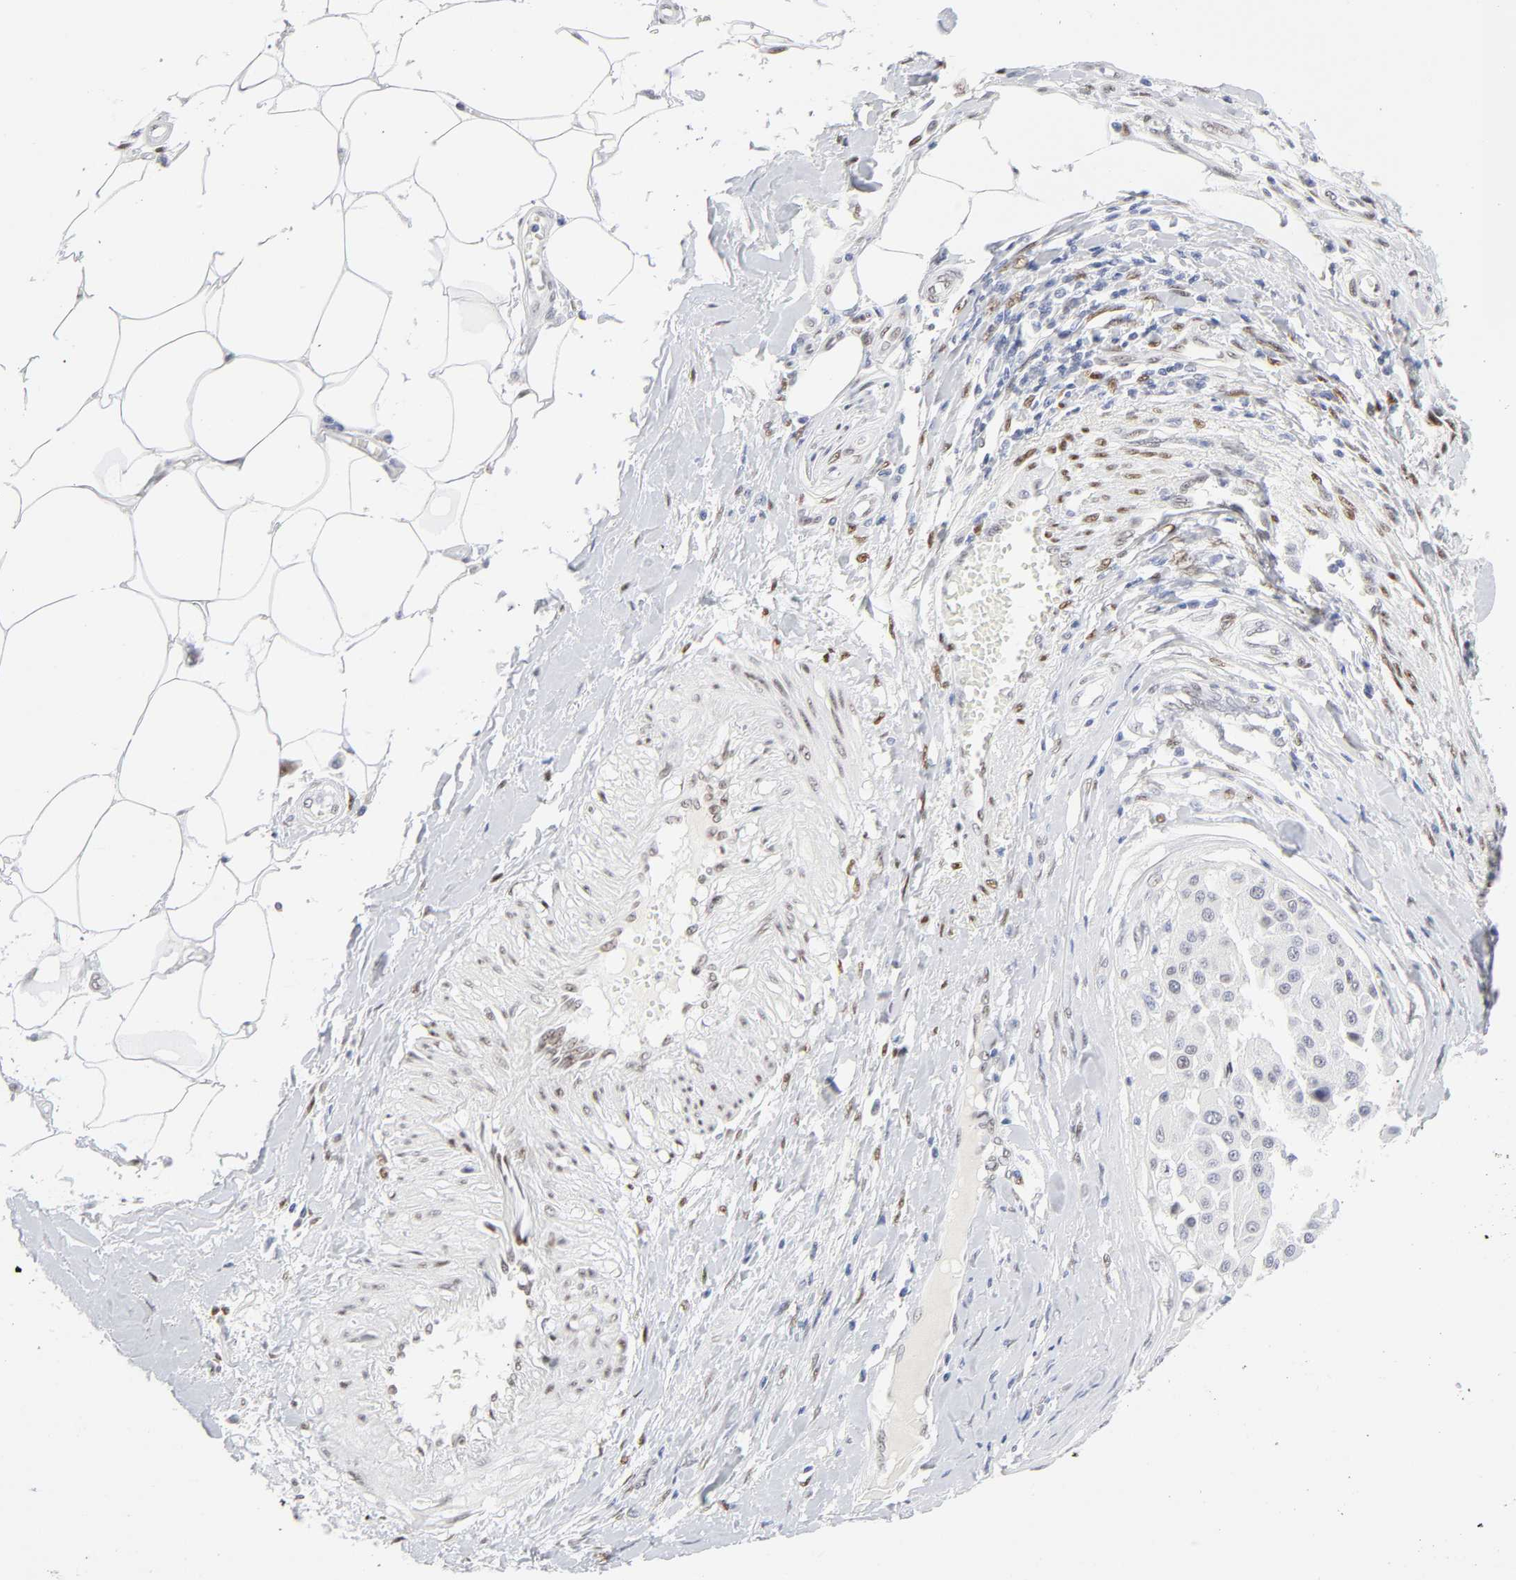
{"staining": {"intensity": "negative", "quantity": "none", "location": "none"}, "tissue": "melanoma", "cell_type": "Tumor cells", "image_type": "cancer", "snomed": [{"axis": "morphology", "description": "Malignant melanoma, Metastatic site"}, {"axis": "topography", "description": "Soft tissue"}], "caption": "Tumor cells show no significant expression in malignant melanoma (metastatic site).", "gene": "NFIC", "patient": {"sex": "male", "age": 41}}